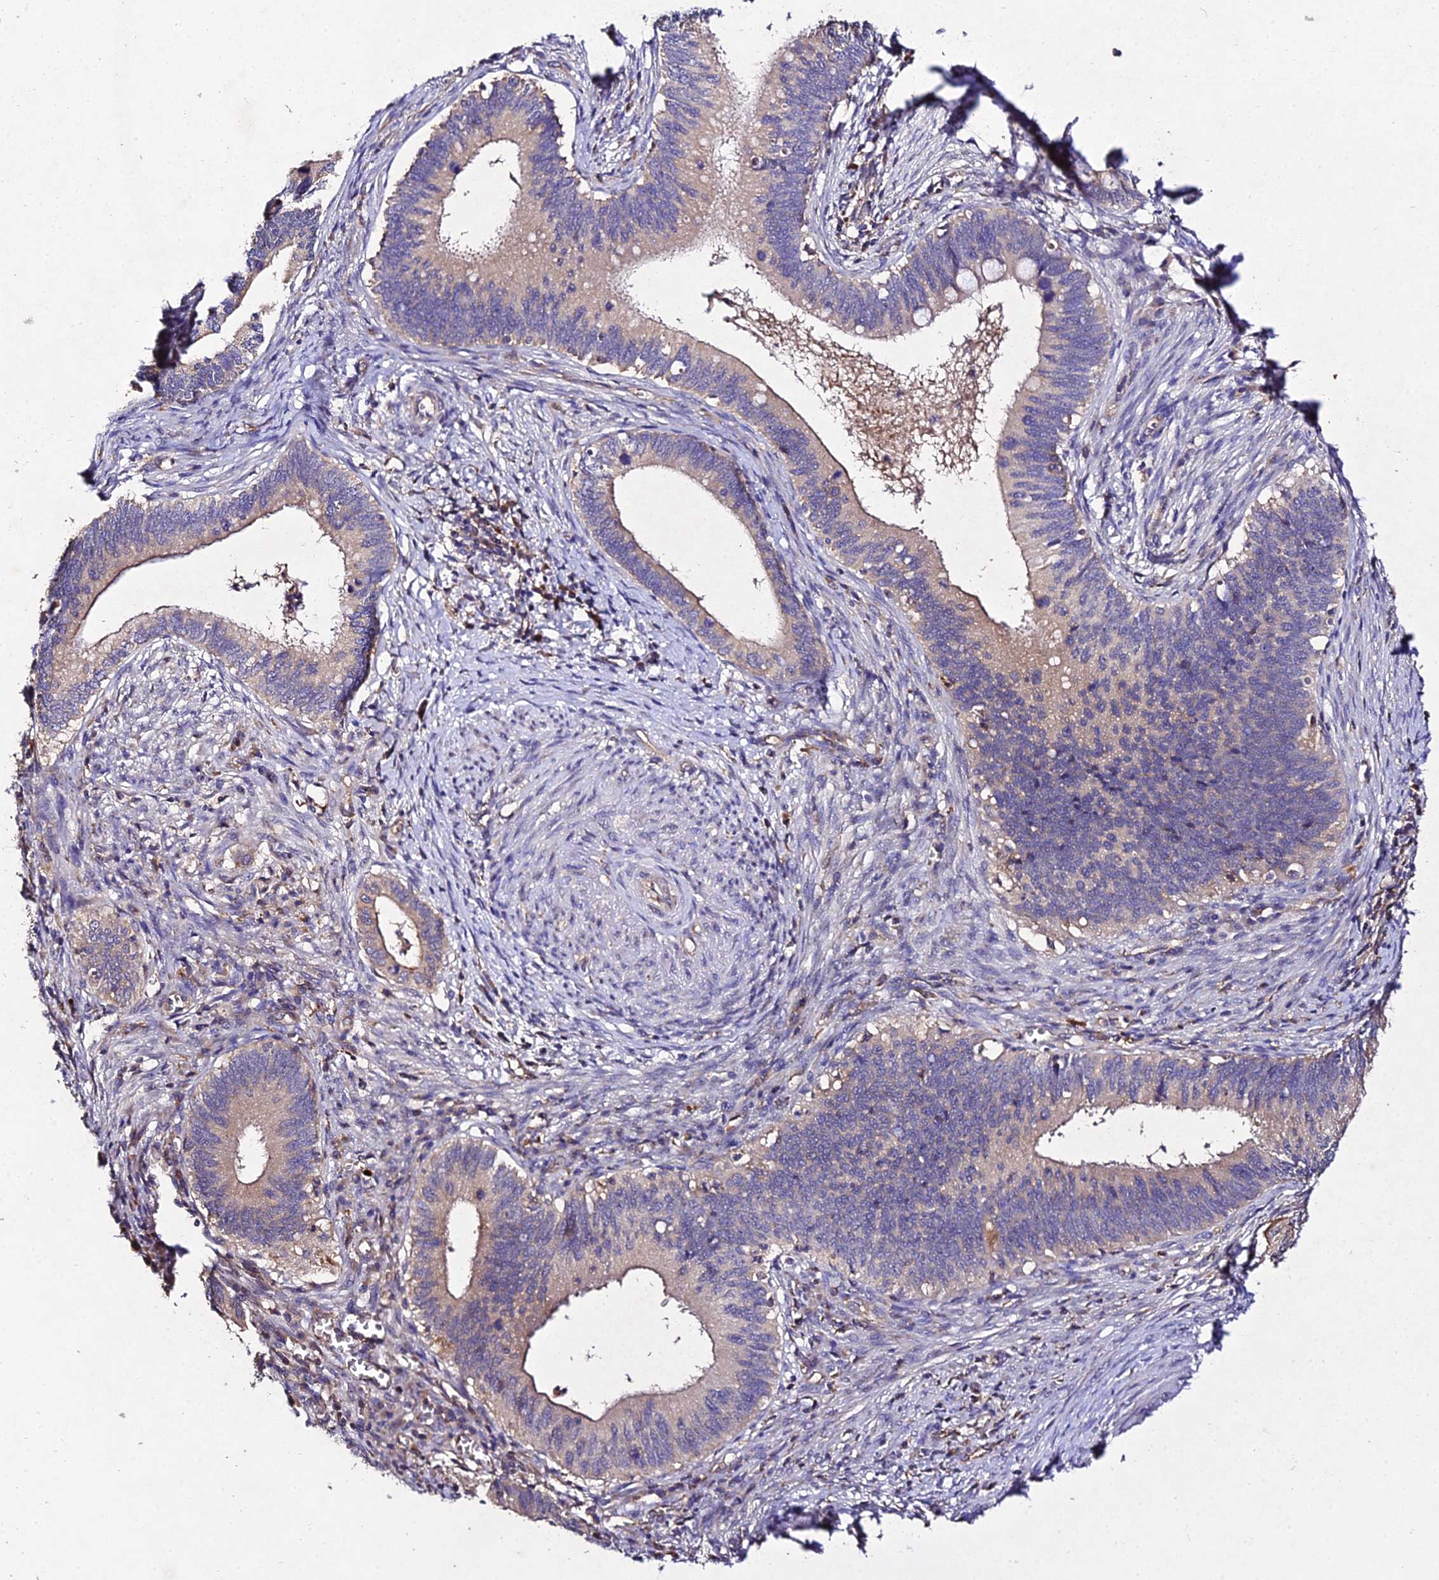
{"staining": {"intensity": "moderate", "quantity": "25%-75%", "location": "cytoplasmic/membranous"}, "tissue": "cervical cancer", "cell_type": "Tumor cells", "image_type": "cancer", "snomed": [{"axis": "morphology", "description": "Adenocarcinoma, NOS"}, {"axis": "topography", "description": "Cervix"}], "caption": "The image demonstrates immunohistochemical staining of cervical cancer. There is moderate cytoplasmic/membranous expression is appreciated in approximately 25%-75% of tumor cells. (brown staining indicates protein expression, while blue staining denotes nuclei).", "gene": "AP3M2", "patient": {"sex": "female", "age": 42}}